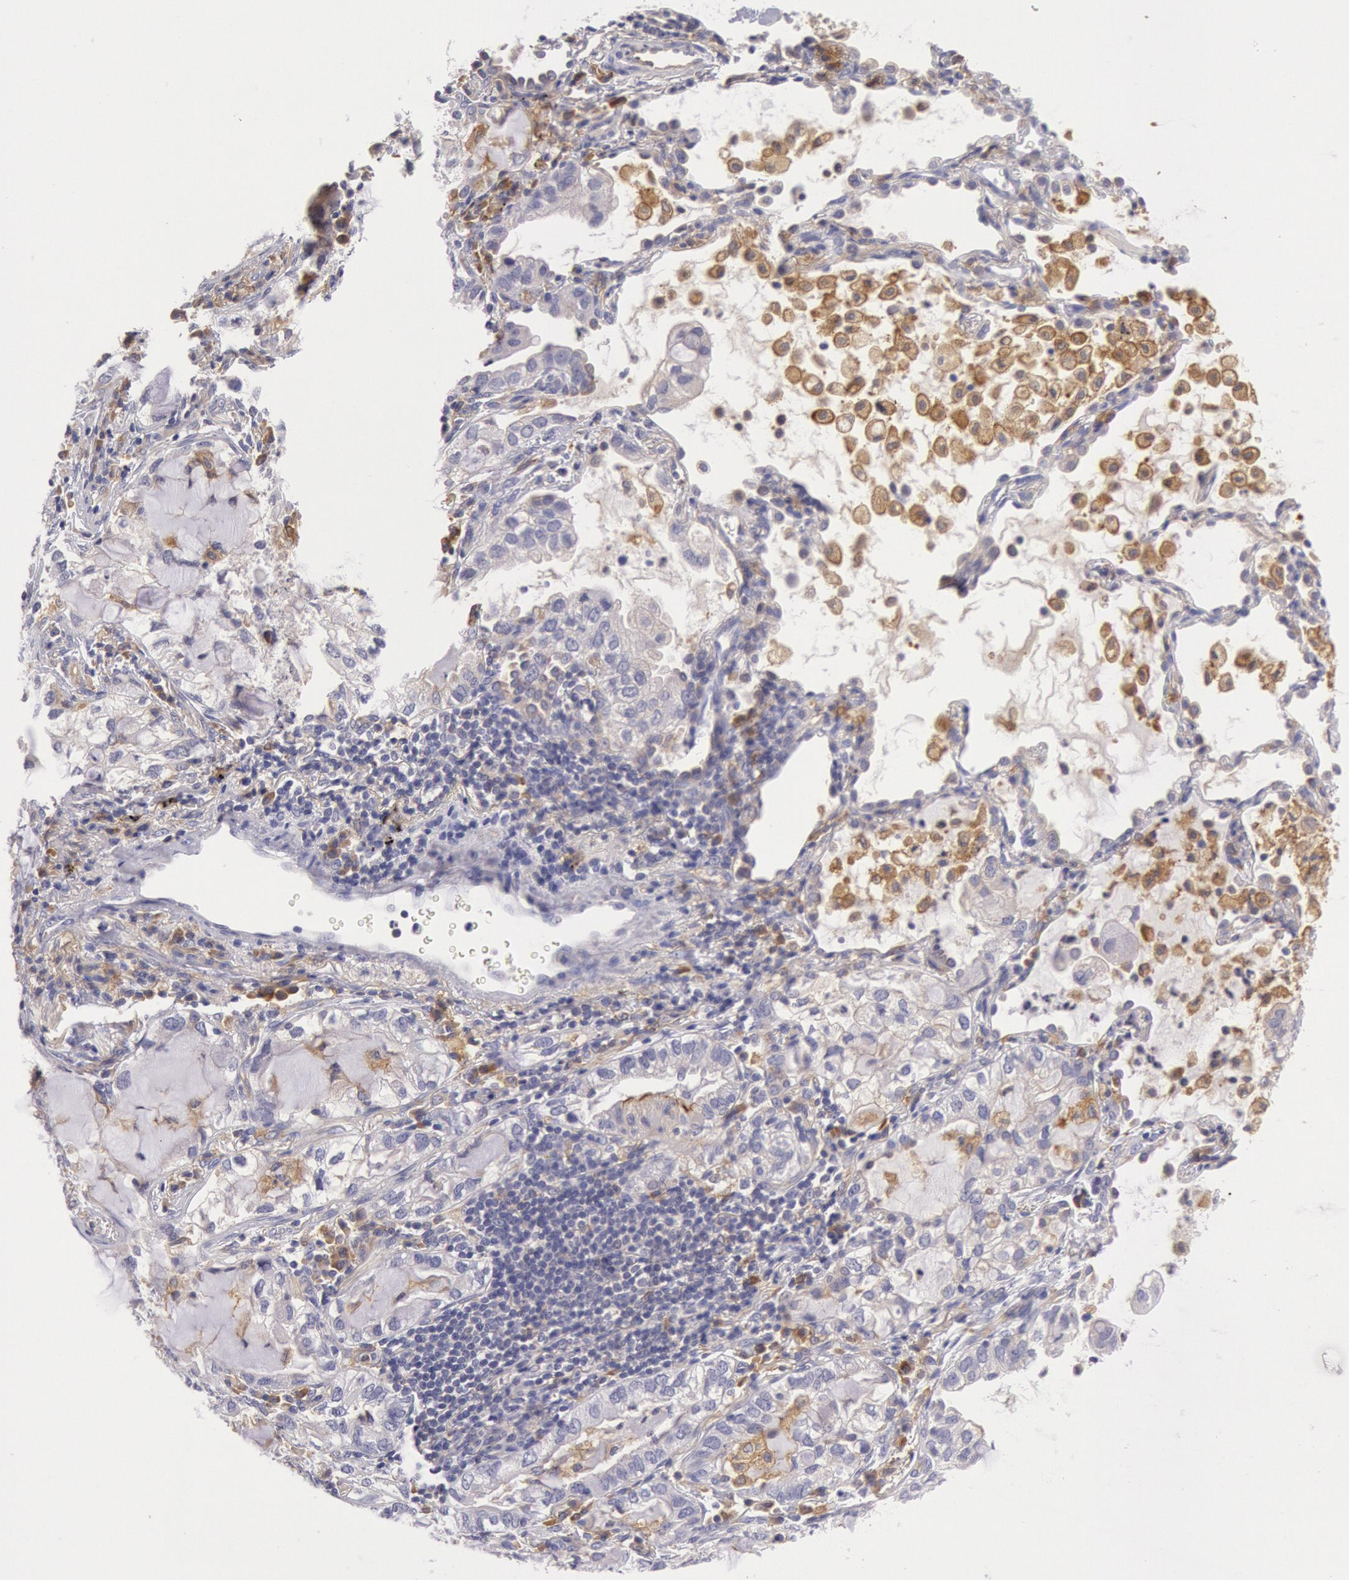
{"staining": {"intensity": "negative", "quantity": "none", "location": "none"}, "tissue": "lung cancer", "cell_type": "Tumor cells", "image_type": "cancer", "snomed": [{"axis": "morphology", "description": "Adenocarcinoma, NOS"}, {"axis": "topography", "description": "Lung"}], "caption": "A high-resolution photomicrograph shows IHC staining of lung adenocarcinoma, which demonstrates no significant staining in tumor cells.", "gene": "MYO5A", "patient": {"sex": "female", "age": 50}}